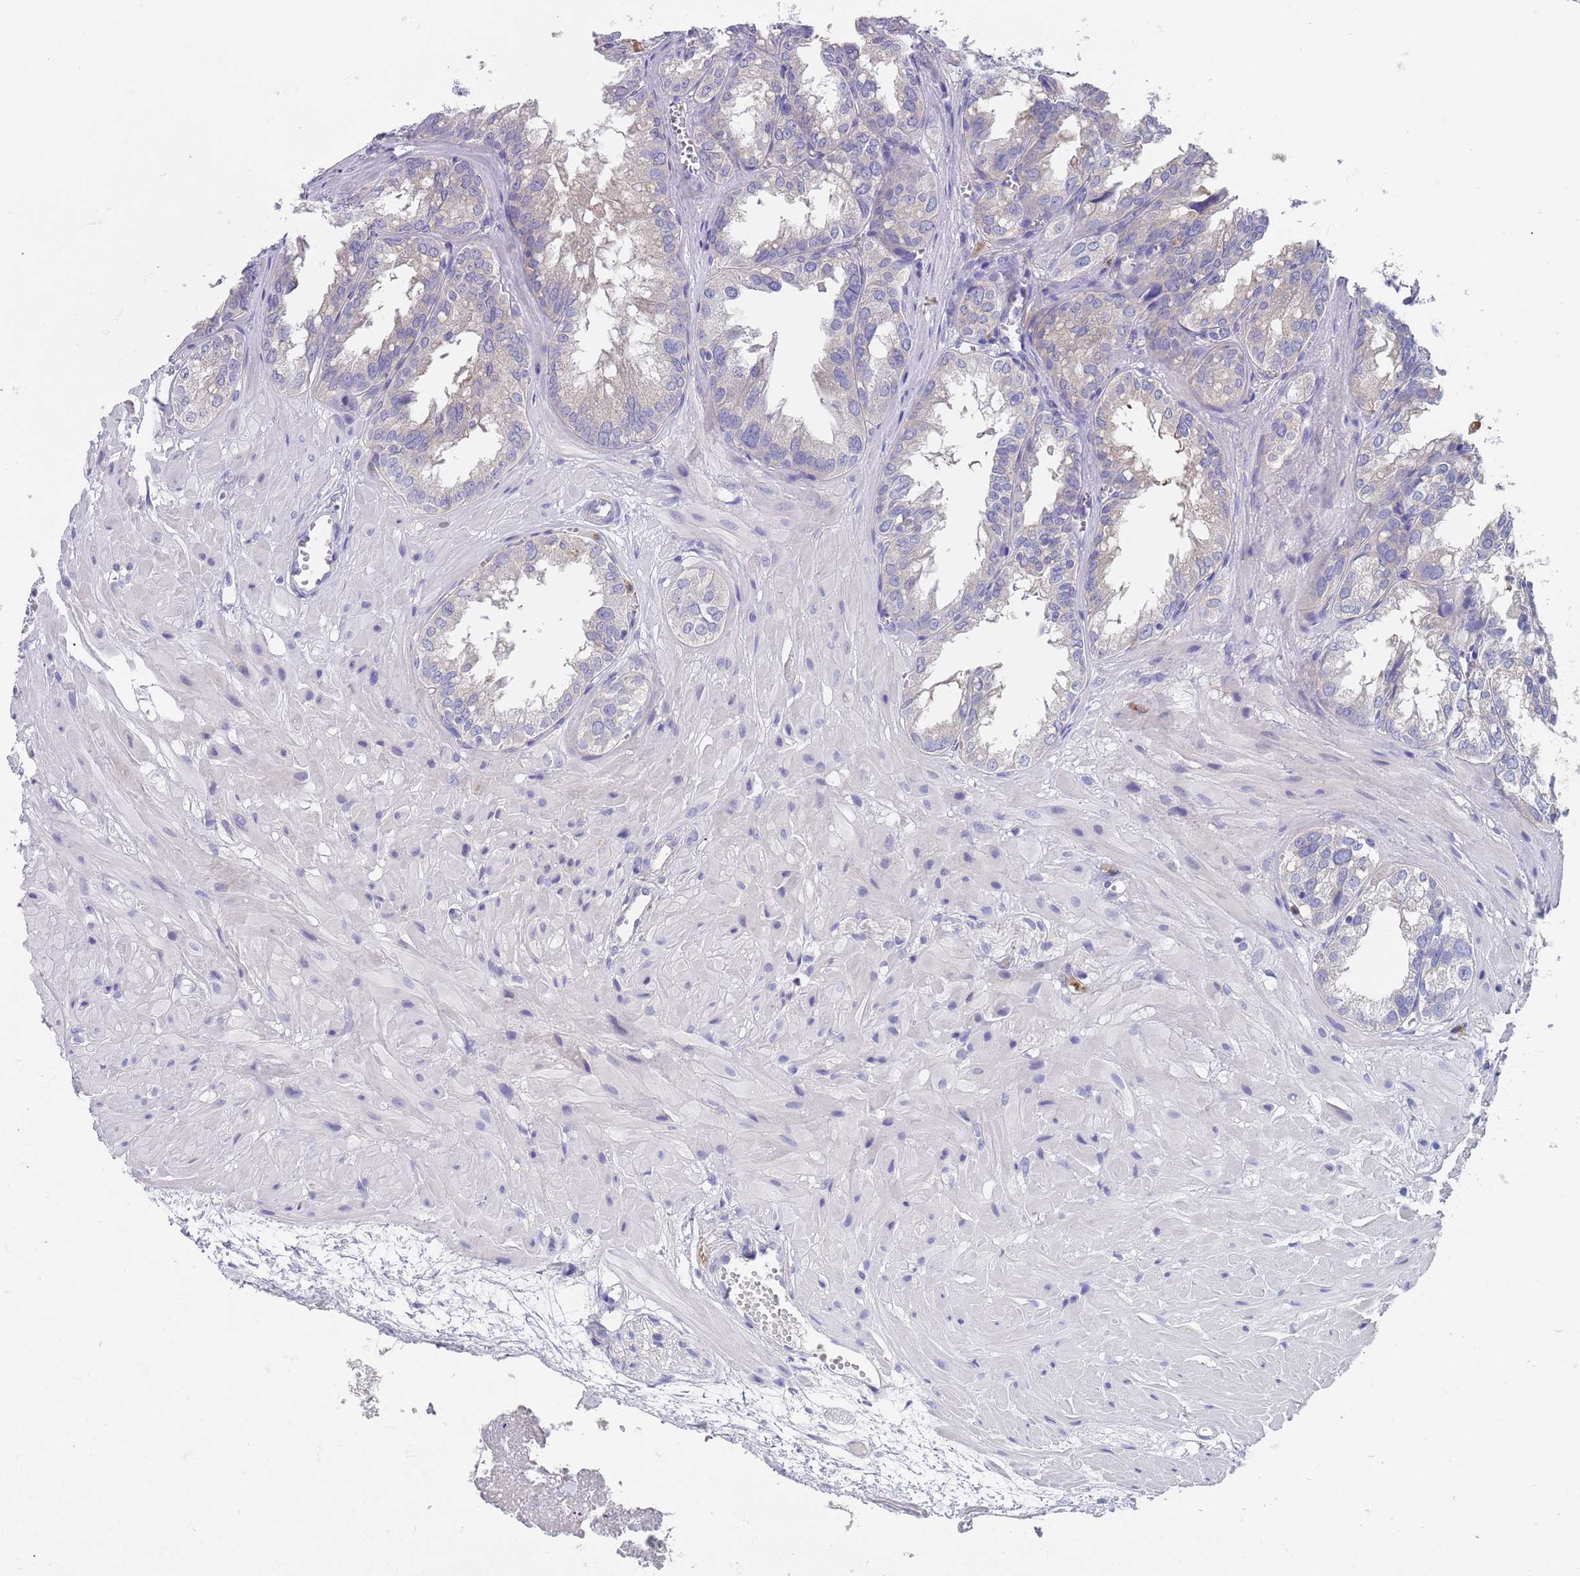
{"staining": {"intensity": "negative", "quantity": "none", "location": "none"}, "tissue": "seminal vesicle", "cell_type": "Glandular cells", "image_type": "normal", "snomed": [{"axis": "morphology", "description": "Normal tissue, NOS"}, {"axis": "topography", "description": "Prostate"}, {"axis": "topography", "description": "Seminal veicle"}], "caption": "IHC of benign human seminal vesicle displays no staining in glandular cells. (DAB (3,3'-diaminobenzidine) immunohistochemistry with hematoxylin counter stain).", "gene": "TYW1B", "patient": {"sex": "male", "age": 51}}